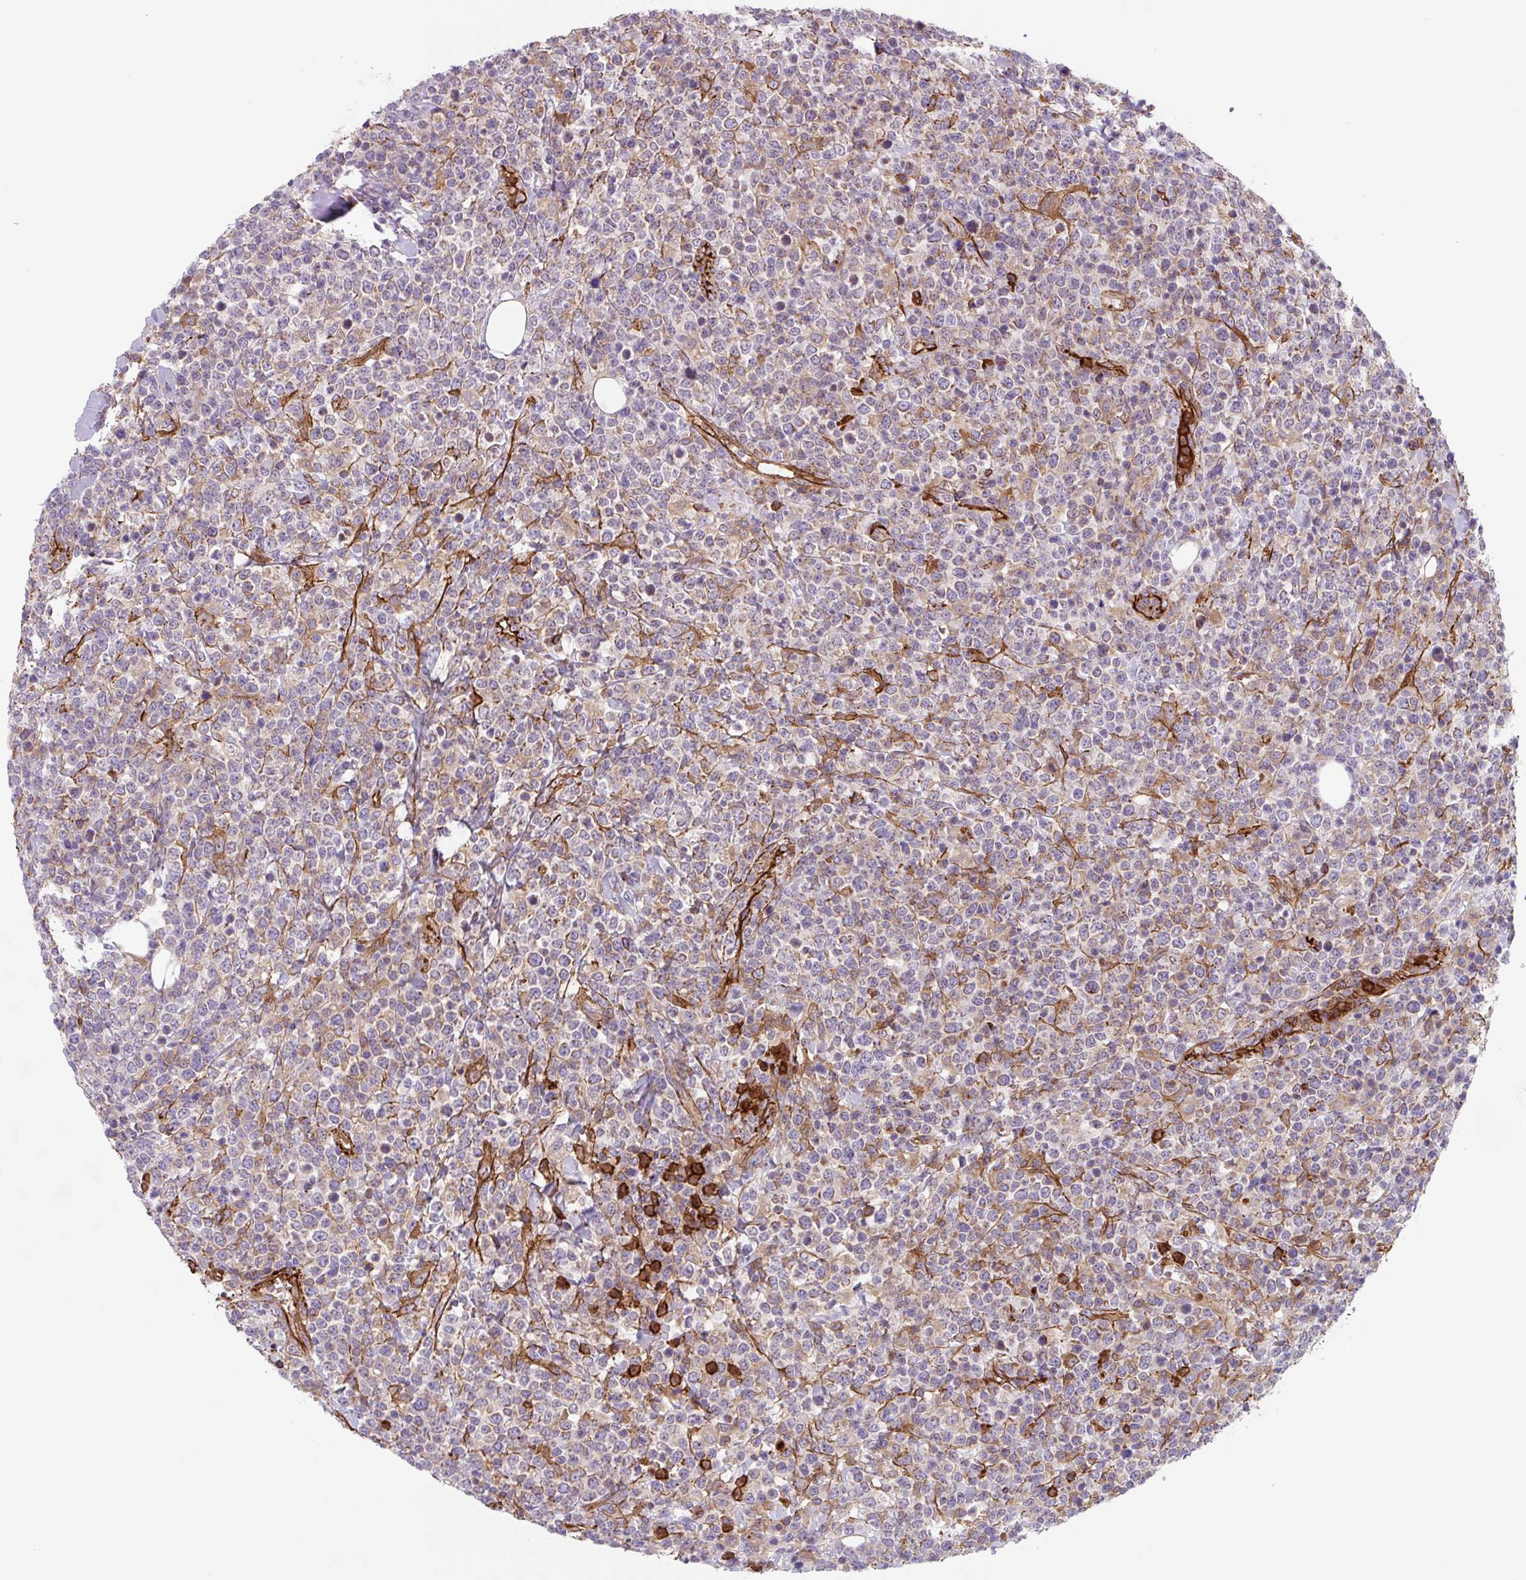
{"staining": {"intensity": "moderate", "quantity": "25%-75%", "location": "cytoplasmic/membranous"}, "tissue": "lymphoma", "cell_type": "Tumor cells", "image_type": "cancer", "snomed": [{"axis": "morphology", "description": "Malignant lymphoma, non-Hodgkin's type, High grade"}, {"axis": "topography", "description": "Colon"}], "caption": "Immunohistochemical staining of human lymphoma displays medium levels of moderate cytoplasmic/membranous positivity in approximately 25%-75% of tumor cells.", "gene": "DHFR2", "patient": {"sex": "female", "age": 53}}